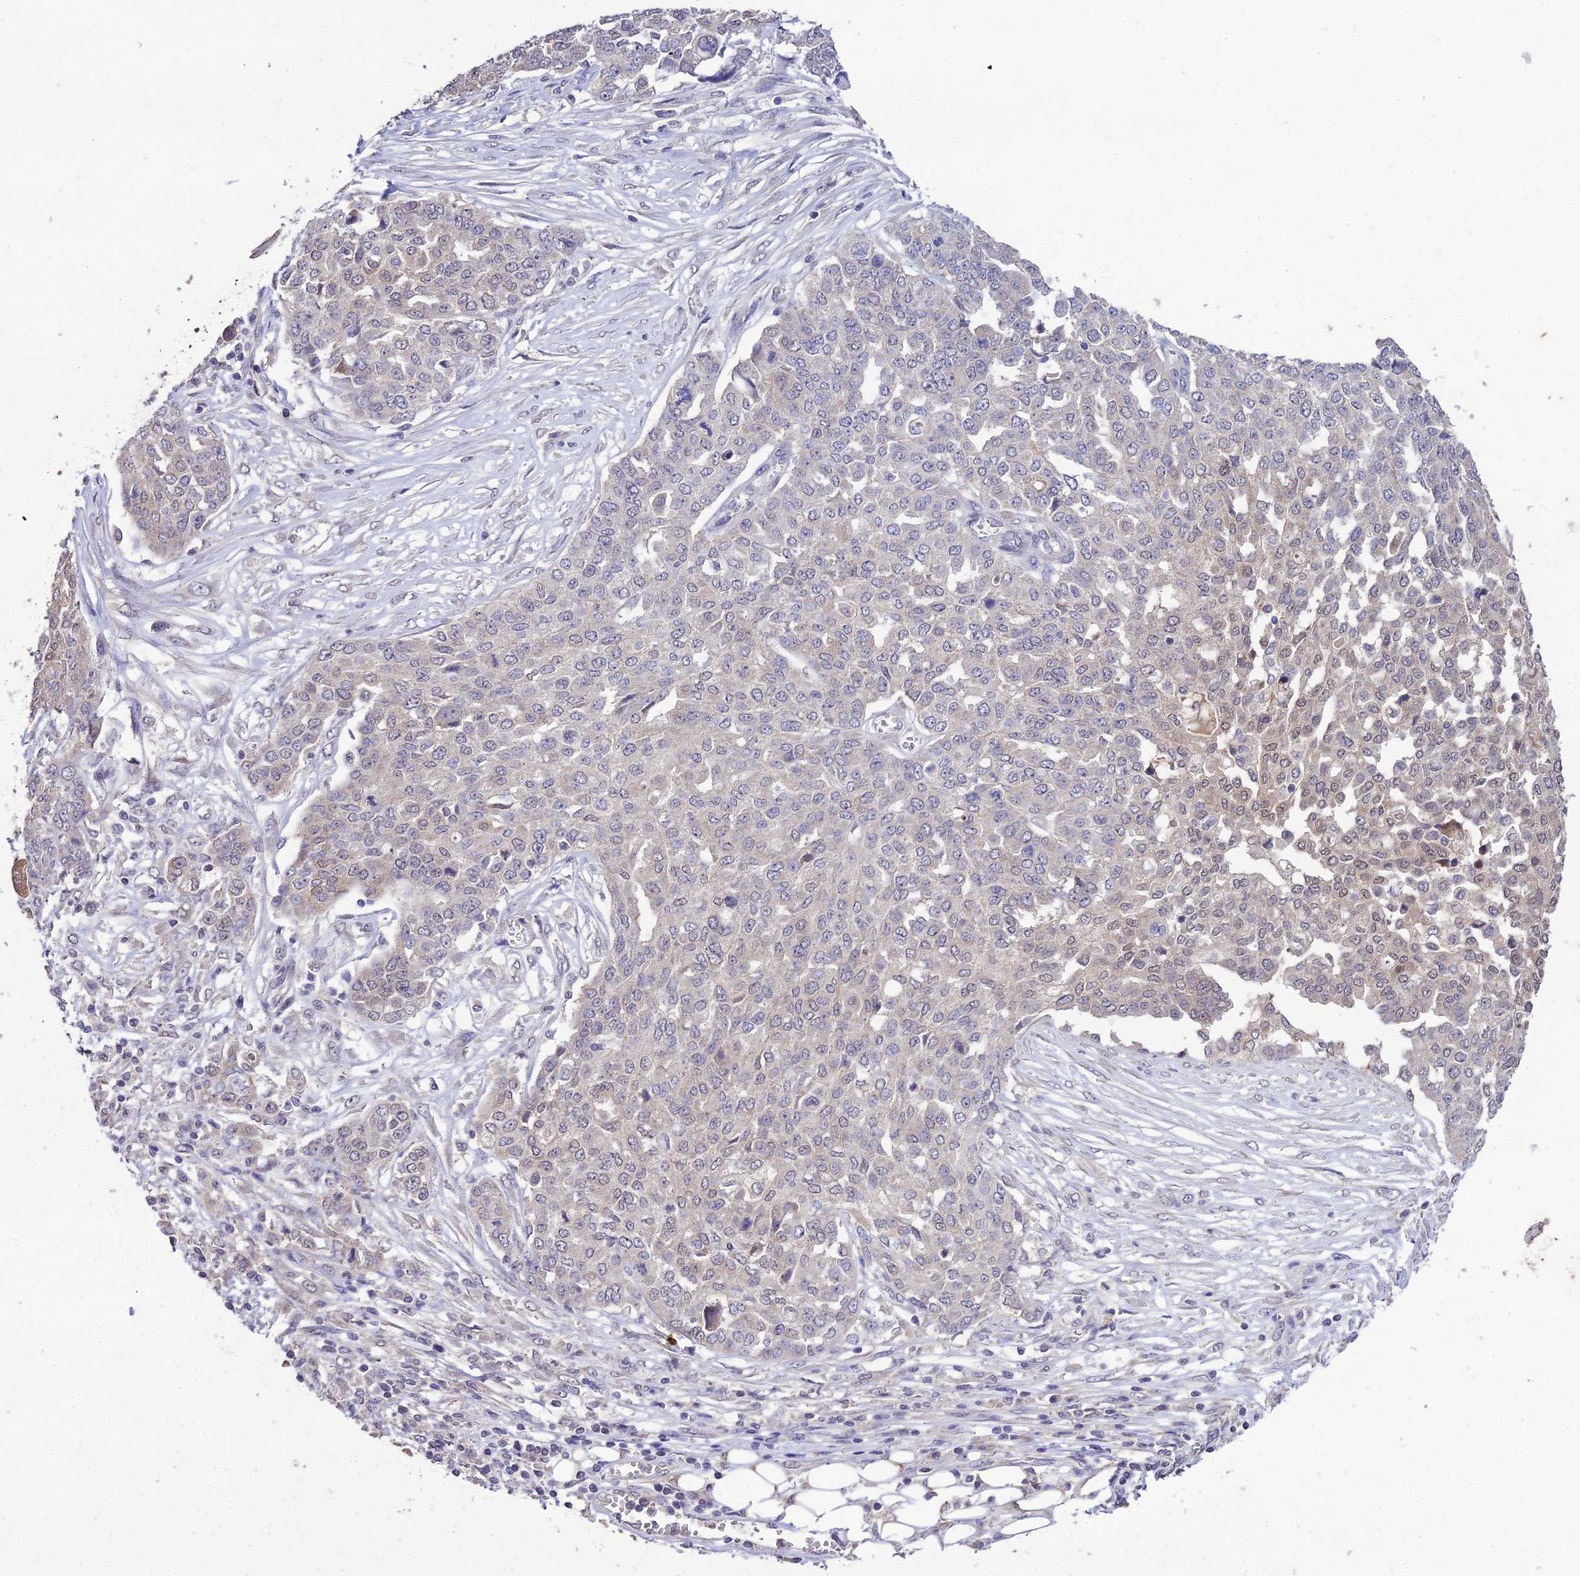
{"staining": {"intensity": "weak", "quantity": "<25%", "location": "nuclear"}, "tissue": "ovarian cancer", "cell_type": "Tumor cells", "image_type": "cancer", "snomed": [{"axis": "morphology", "description": "Cystadenocarcinoma, serous, NOS"}, {"axis": "topography", "description": "Soft tissue"}, {"axis": "topography", "description": "Ovary"}], "caption": "High power microscopy photomicrograph of an immunohistochemistry (IHC) micrograph of ovarian serous cystadenocarcinoma, revealing no significant expression in tumor cells. The staining is performed using DAB (3,3'-diaminobenzidine) brown chromogen with nuclei counter-stained in using hematoxylin.", "gene": "PGK1", "patient": {"sex": "female", "age": 57}}